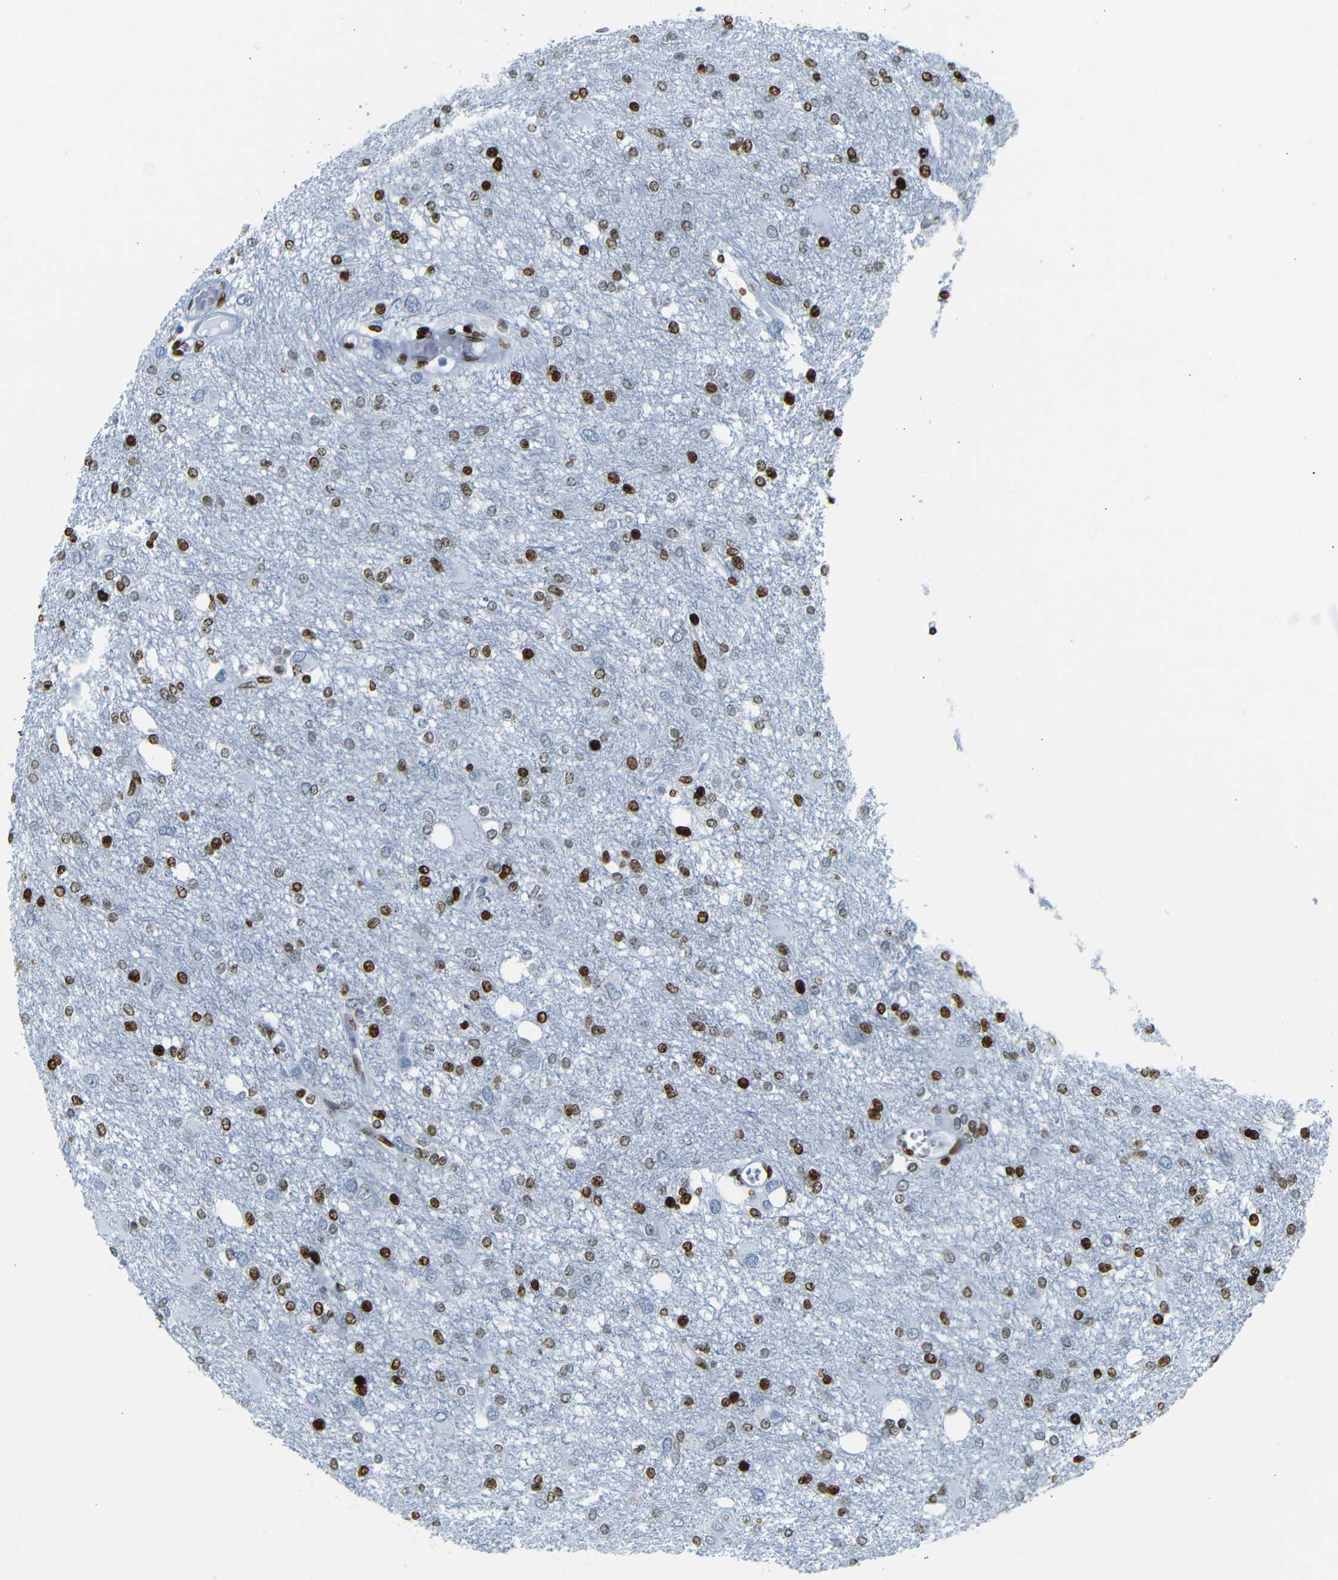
{"staining": {"intensity": "strong", "quantity": ">75%", "location": "nuclear"}, "tissue": "glioma", "cell_type": "Tumor cells", "image_type": "cancer", "snomed": [{"axis": "morphology", "description": "Glioma, malignant, High grade"}, {"axis": "topography", "description": "Brain"}], "caption": "Tumor cells demonstrate high levels of strong nuclear positivity in about >75% of cells in human glioma.", "gene": "NPIPB15", "patient": {"sex": "female", "age": 59}}